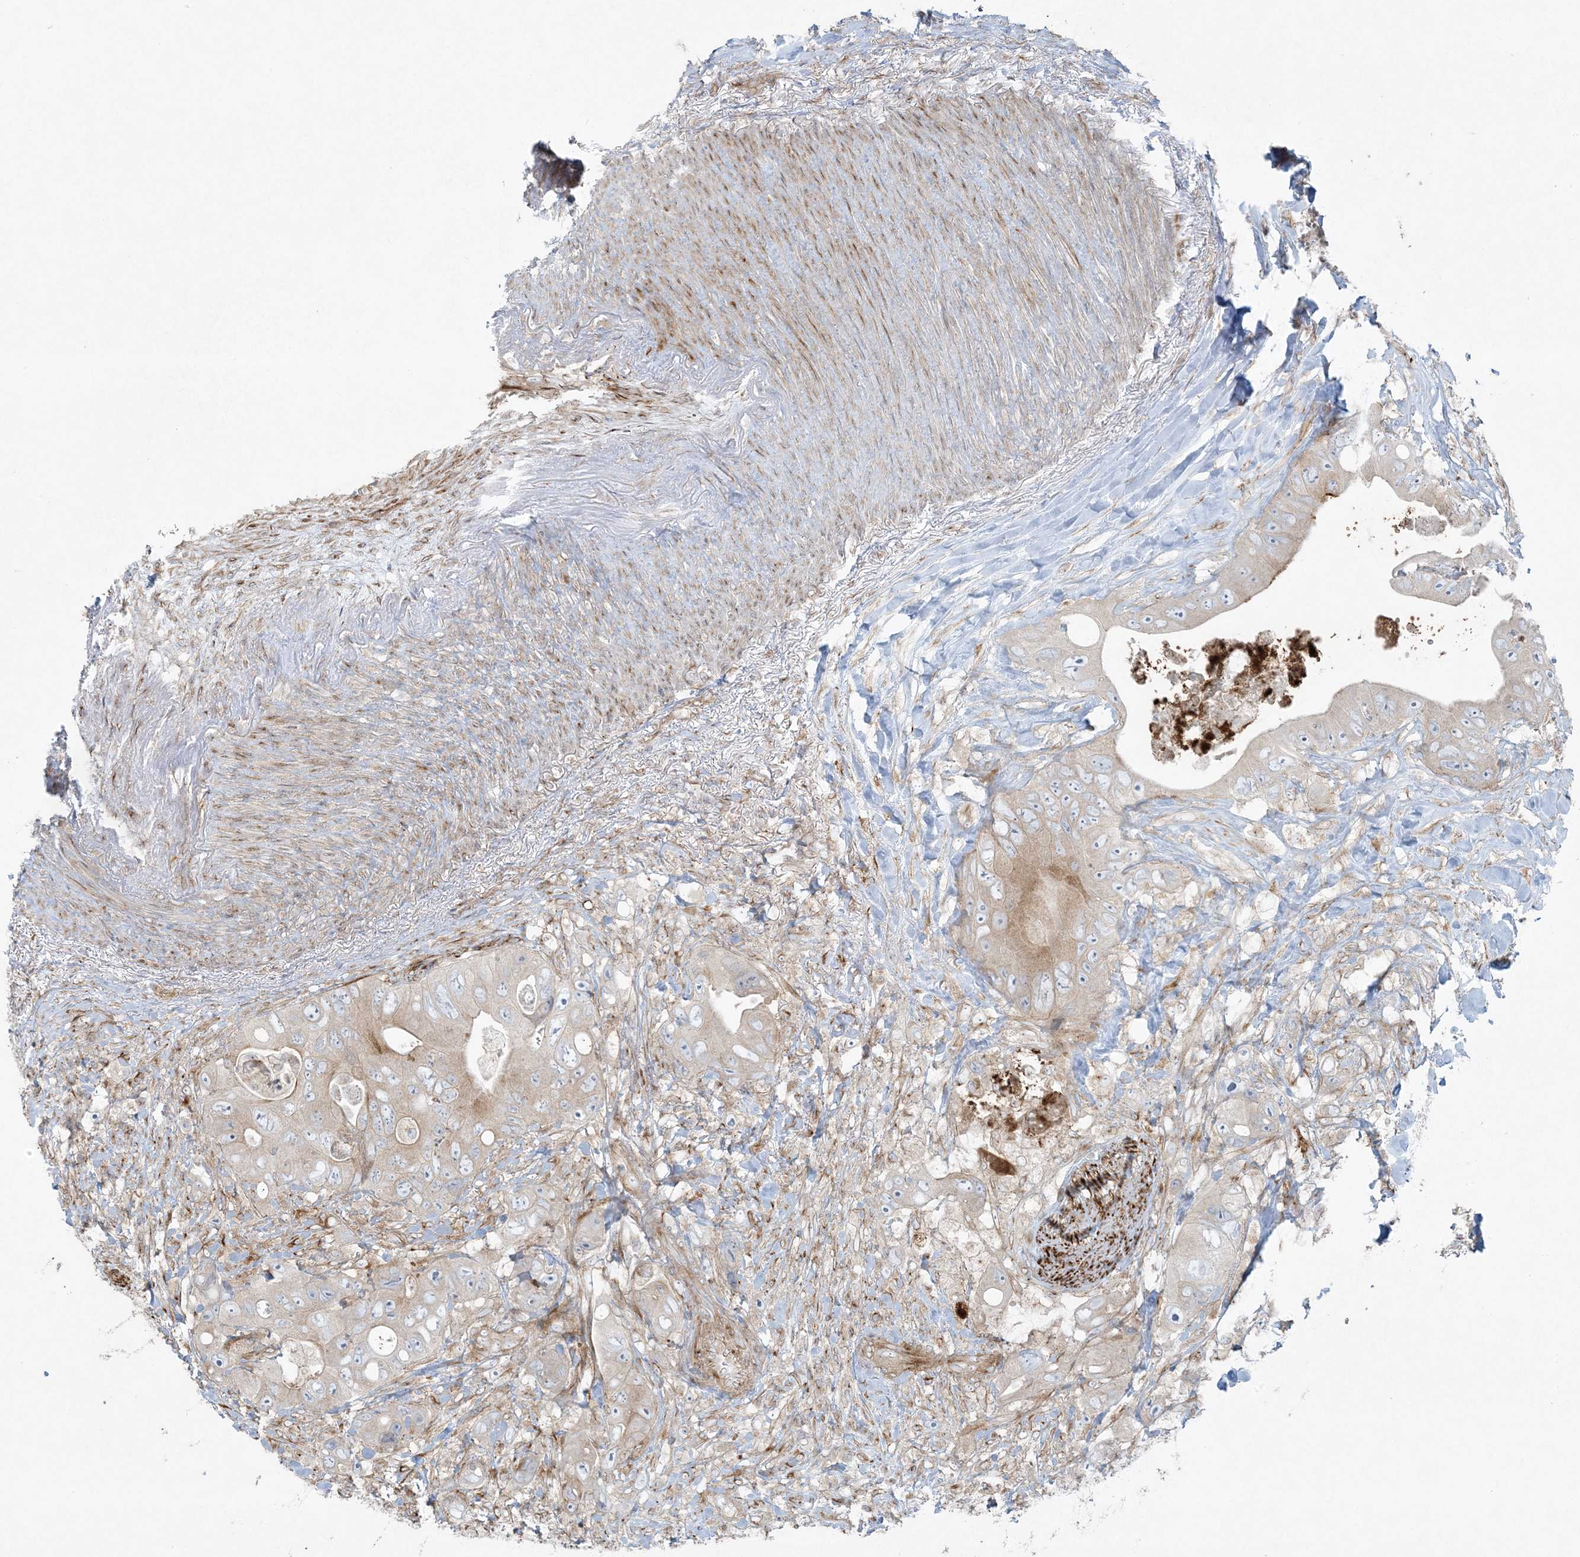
{"staining": {"intensity": "weak", "quantity": ">75%", "location": "cytoplasmic/membranous"}, "tissue": "colorectal cancer", "cell_type": "Tumor cells", "image_type": "cancer", "snomed": [{"axis": "morphology", "description": "Adenocarcinoma, NOS"}, {"axis": "topography", "description": "Colon"}], "caption": "Immunohistochemistry of human colorectal cancer (adenocarcinoma) reveals low levels of weak cytoplasmic/membranous expression in approximately >75% of tumor cells.", "gene": "PIK3R4", "patient": {"sex": "female", "age": 46}}